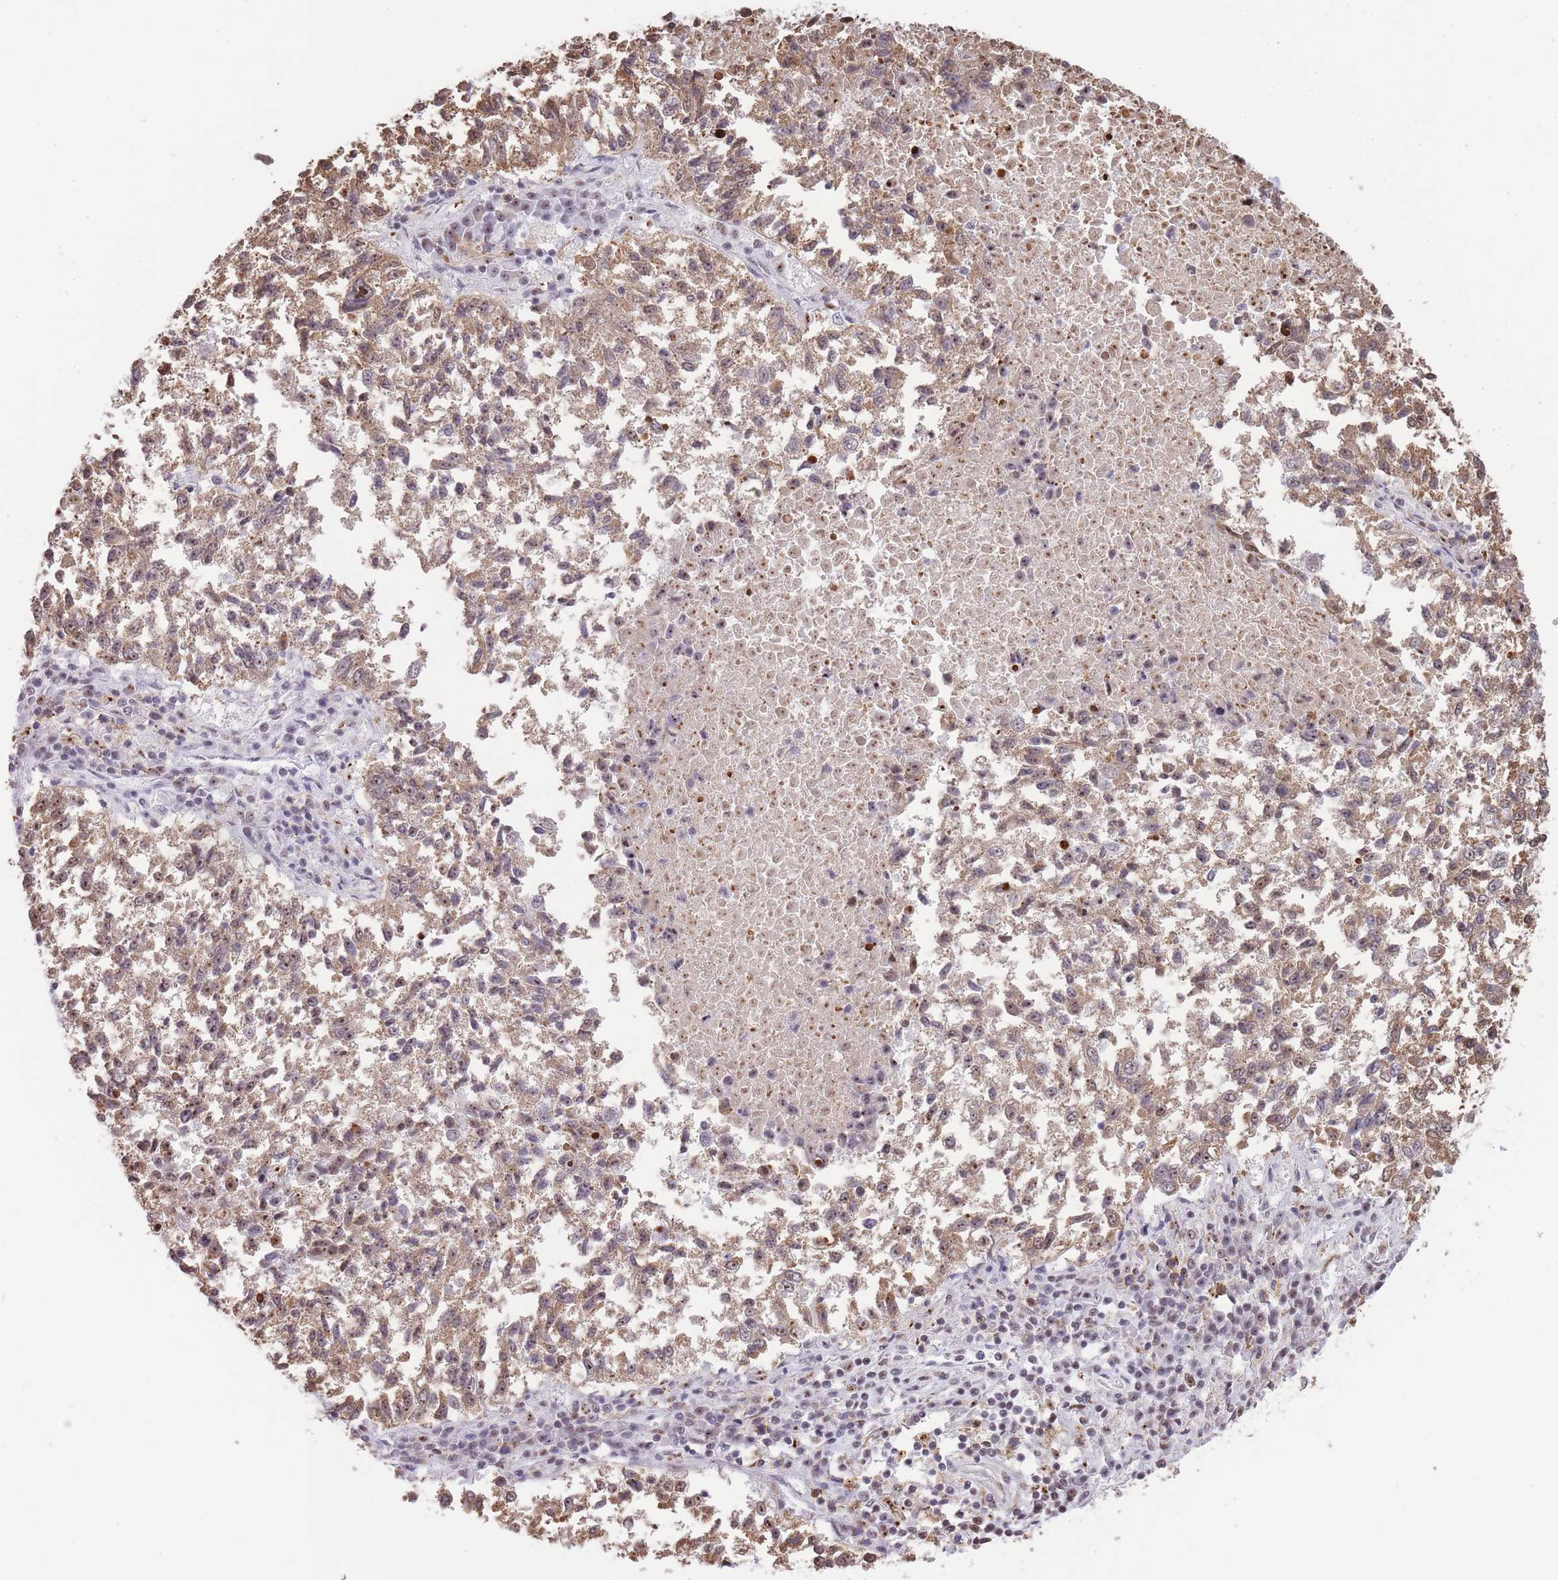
{"staining": {"intensity": "moderate", "quantity": ">75%", "location": "cytoplasmic/membranous"}, "tissue": "lung cancer", "cell_type": "Tumor cells", "image_type": "cancer", "snomed": [{"axis": "morphology", "description": "Squamous cell carcinoma, NOS"}, {"axis": "topography", "description": "Lung"}], "caption": "Tumor cells reveal moderate cytoplasmic/membranous expression in approximately >75% of cells in lung cancer (squamous cell carcinoma).", "gene": "EVC2", "patient": {"sex": "male", "age": 73}}